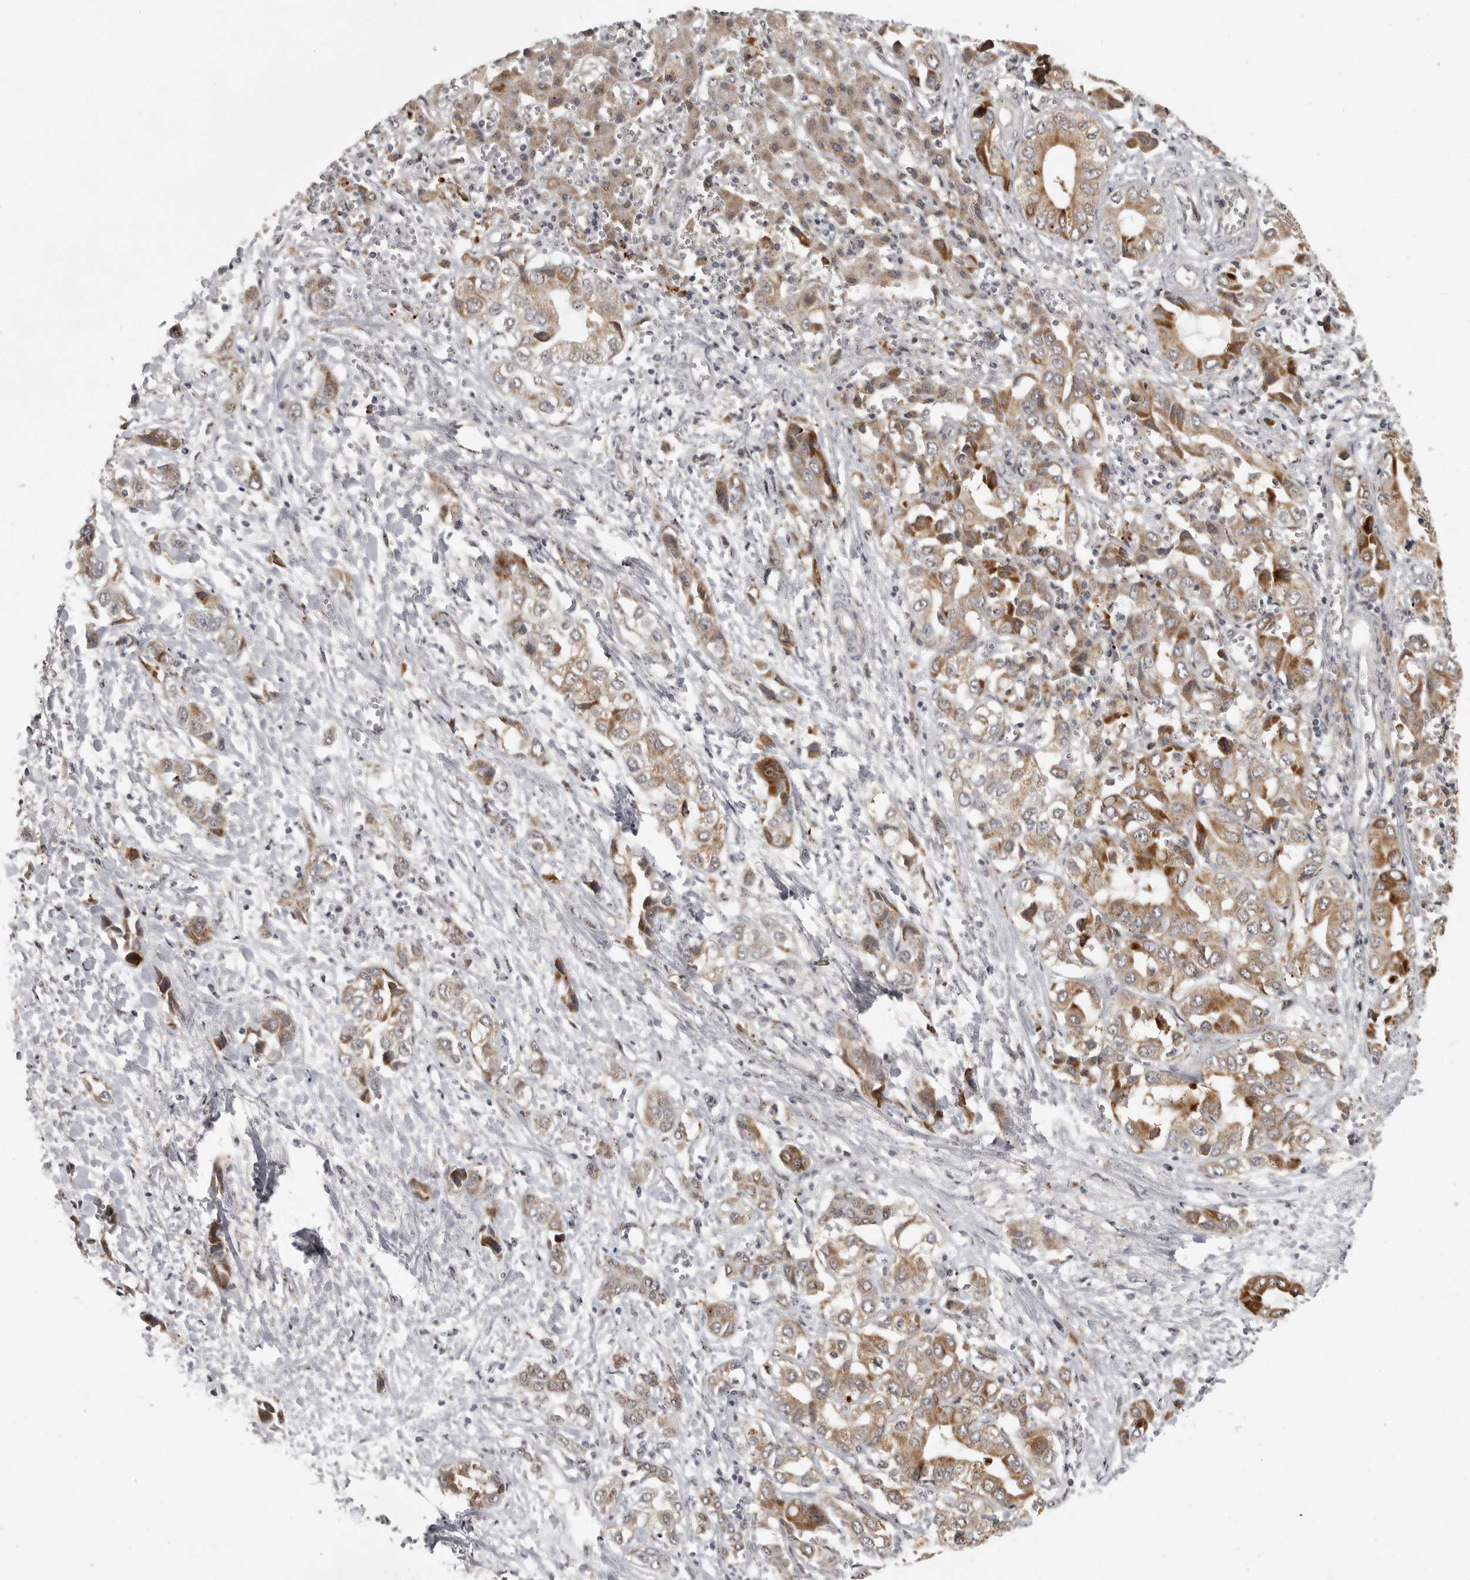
{"staining": {"intensity": "moderate", "quantity": ">75%", "location": "cytoplasmic/membranous"}, "tissue": "liver cancer", "cell_type": "Tumor cells", "image_type": "cancer", "snomed": [{"axis": "morphology", "description": "Cholangiocarcinoma"}, {"axis": "topography", "description": "Liver"}], "caption": "Protein expression analysis of human liver cholangiocarcinoma reveals moderate cytoplasmic/membranous positivity in approximately >75% of tumor cells.", "gene": "POLE2", "patient": {"sex": "female", "age": 52}}